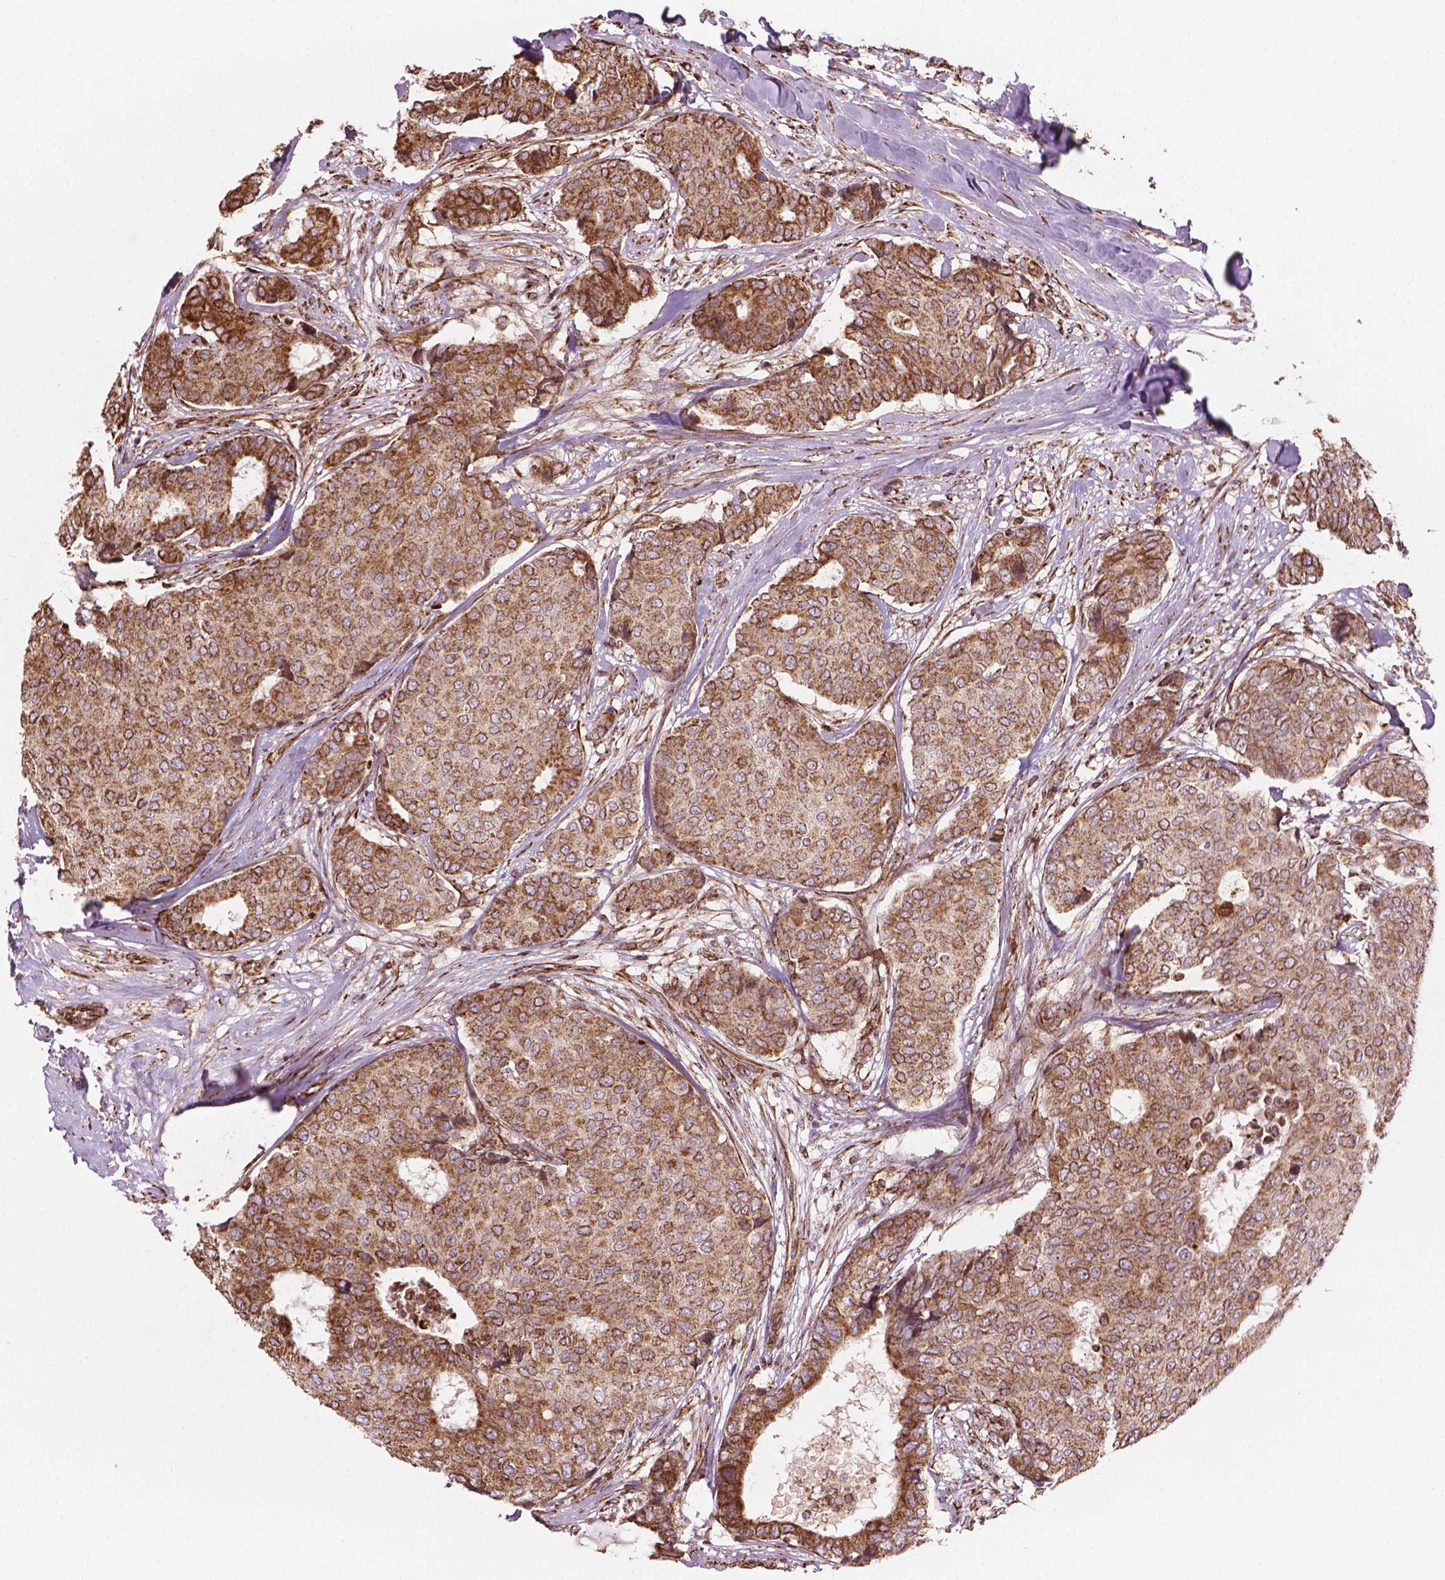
{"staining": {"intensity": "weak", "quantity": ">75%", "location": "cytoplasmic/membranous"}, "tissue": "breast cancer", "cell_type": "Tumor cells", "image_type": "cancer", "snomed": [{"axis": "morphology", "description": "Duct carcinoma"}, {"axis": "topography", "description": "Breast"}], "caption": "This histopathology image demonstrates immunohistochemistry (IHC) staining of human breast cancer, with low weak cytoplasmic/membranous positivity in approximately >75% of tumor cells.", "gene": "HS3ST3A1", "patient": {"sex": "female", "age": 75}}